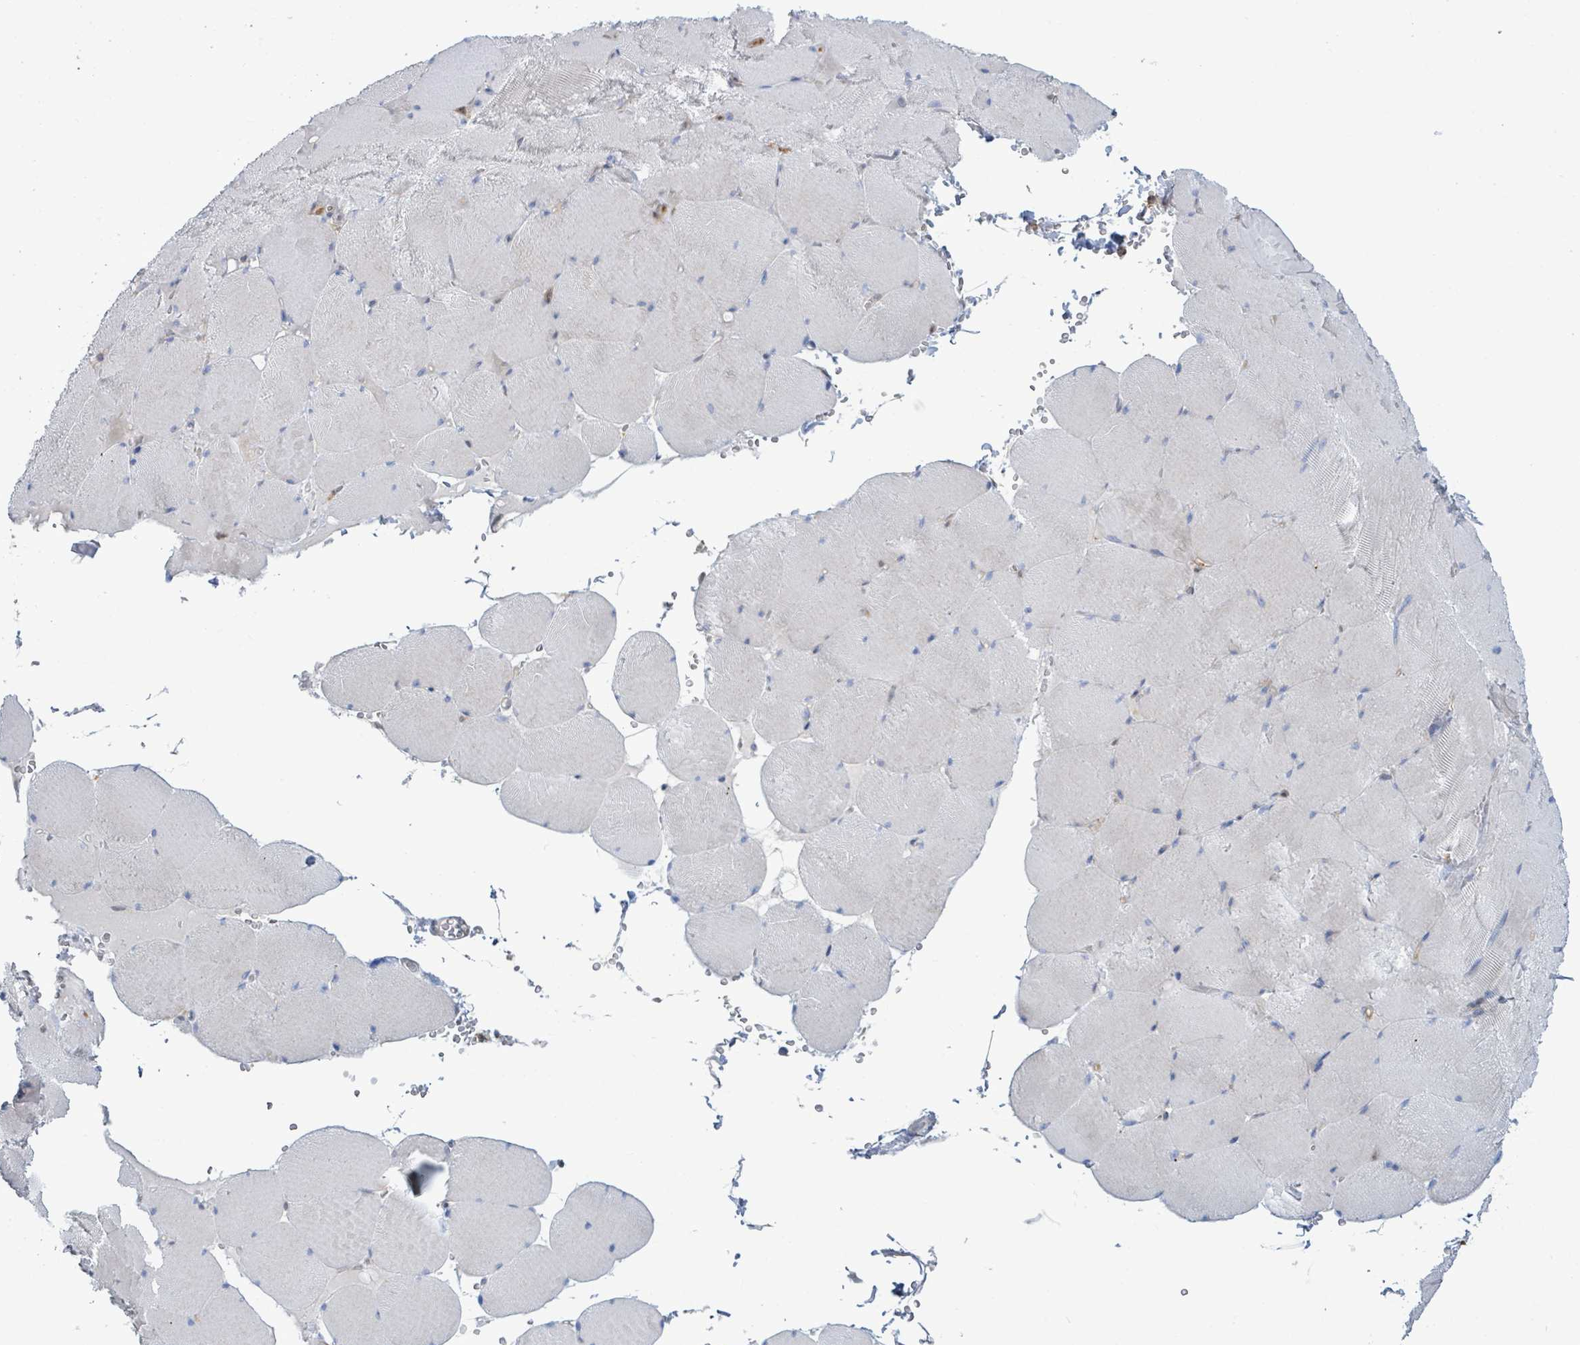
{"staining": {"intensity": "negative", "quantity": "none", "location": "none"}, "tissue": "skeletal muscle", "cell_type": "Myocytes", "image_type": "normal", "snomed": [{"axis": "morphology", "description": "Normal tissue, NOS"}, {"axis": "topography", "description": "Skeletal muscle"}, {"axis": "topography", "description": "Head-Neck"}], "caption": "A high-resolution photomicrograph shows immunohistochemistry (IHC) staining of normal skeletal muscle, which shows no significant positivity in myocytes.", "gene": "PGAM1", "patient": {"sex": "male", "age": 66}}